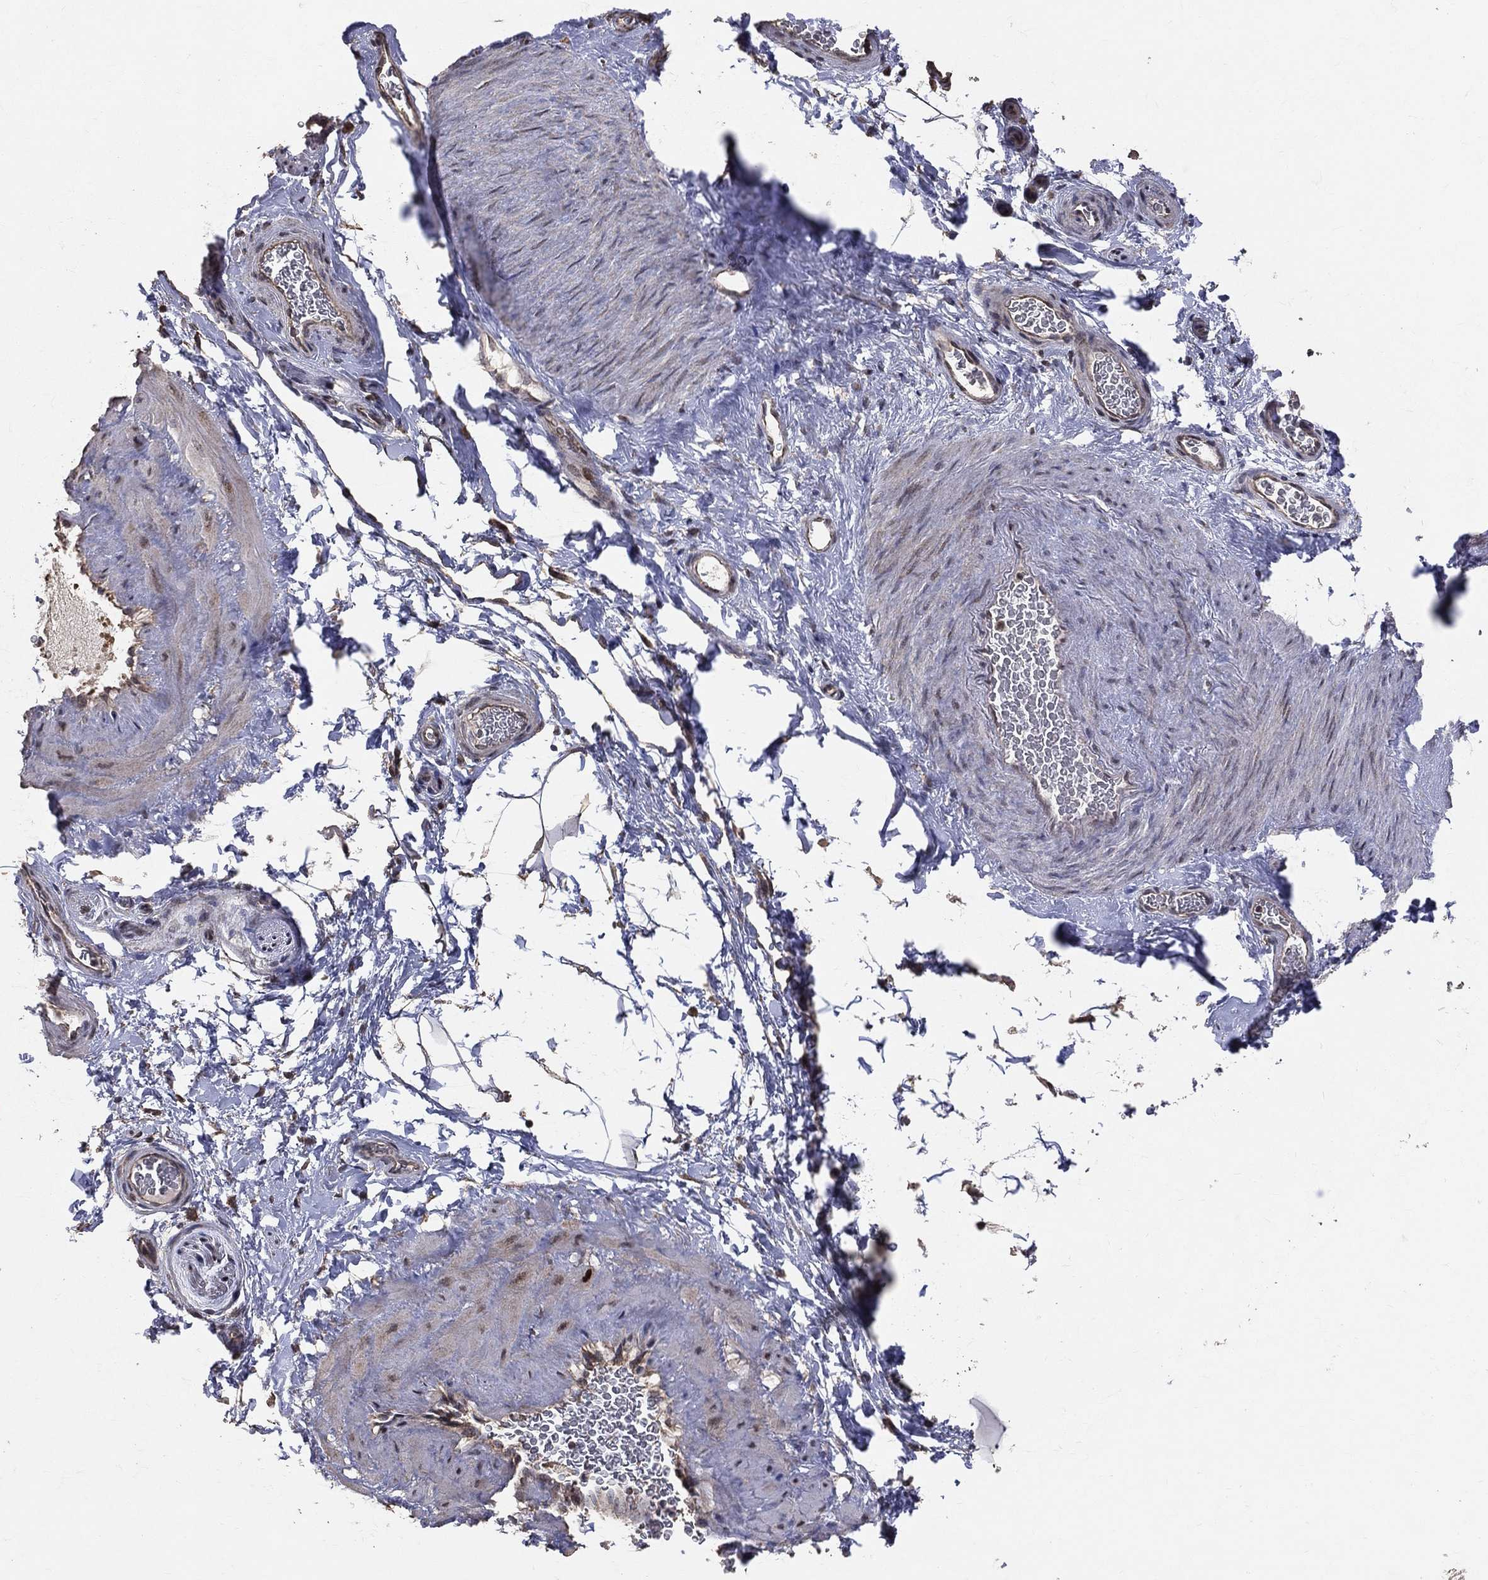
{"staining": {"intensity": "negative", "quantity": "none", "location": "none"}, "tissue": "soft tissue", "cell_type": "Fibroblasts", "image_type": "normal", "snomed": [{"axis": "morphology", "description": "Normal tissue, NOS"}, {"axis": "topography", "description": "Soft tissue"}, {"axis": "topography", "description": "Vascular tissue"}], "caption": "There is no significant staining in fibroblasts of soft tissue. (Immunohistochemistry (ihc), brightfield microscopy, high magnification).", "gene": "LY6K", "patient": {"sex": "male", "age": 41}}